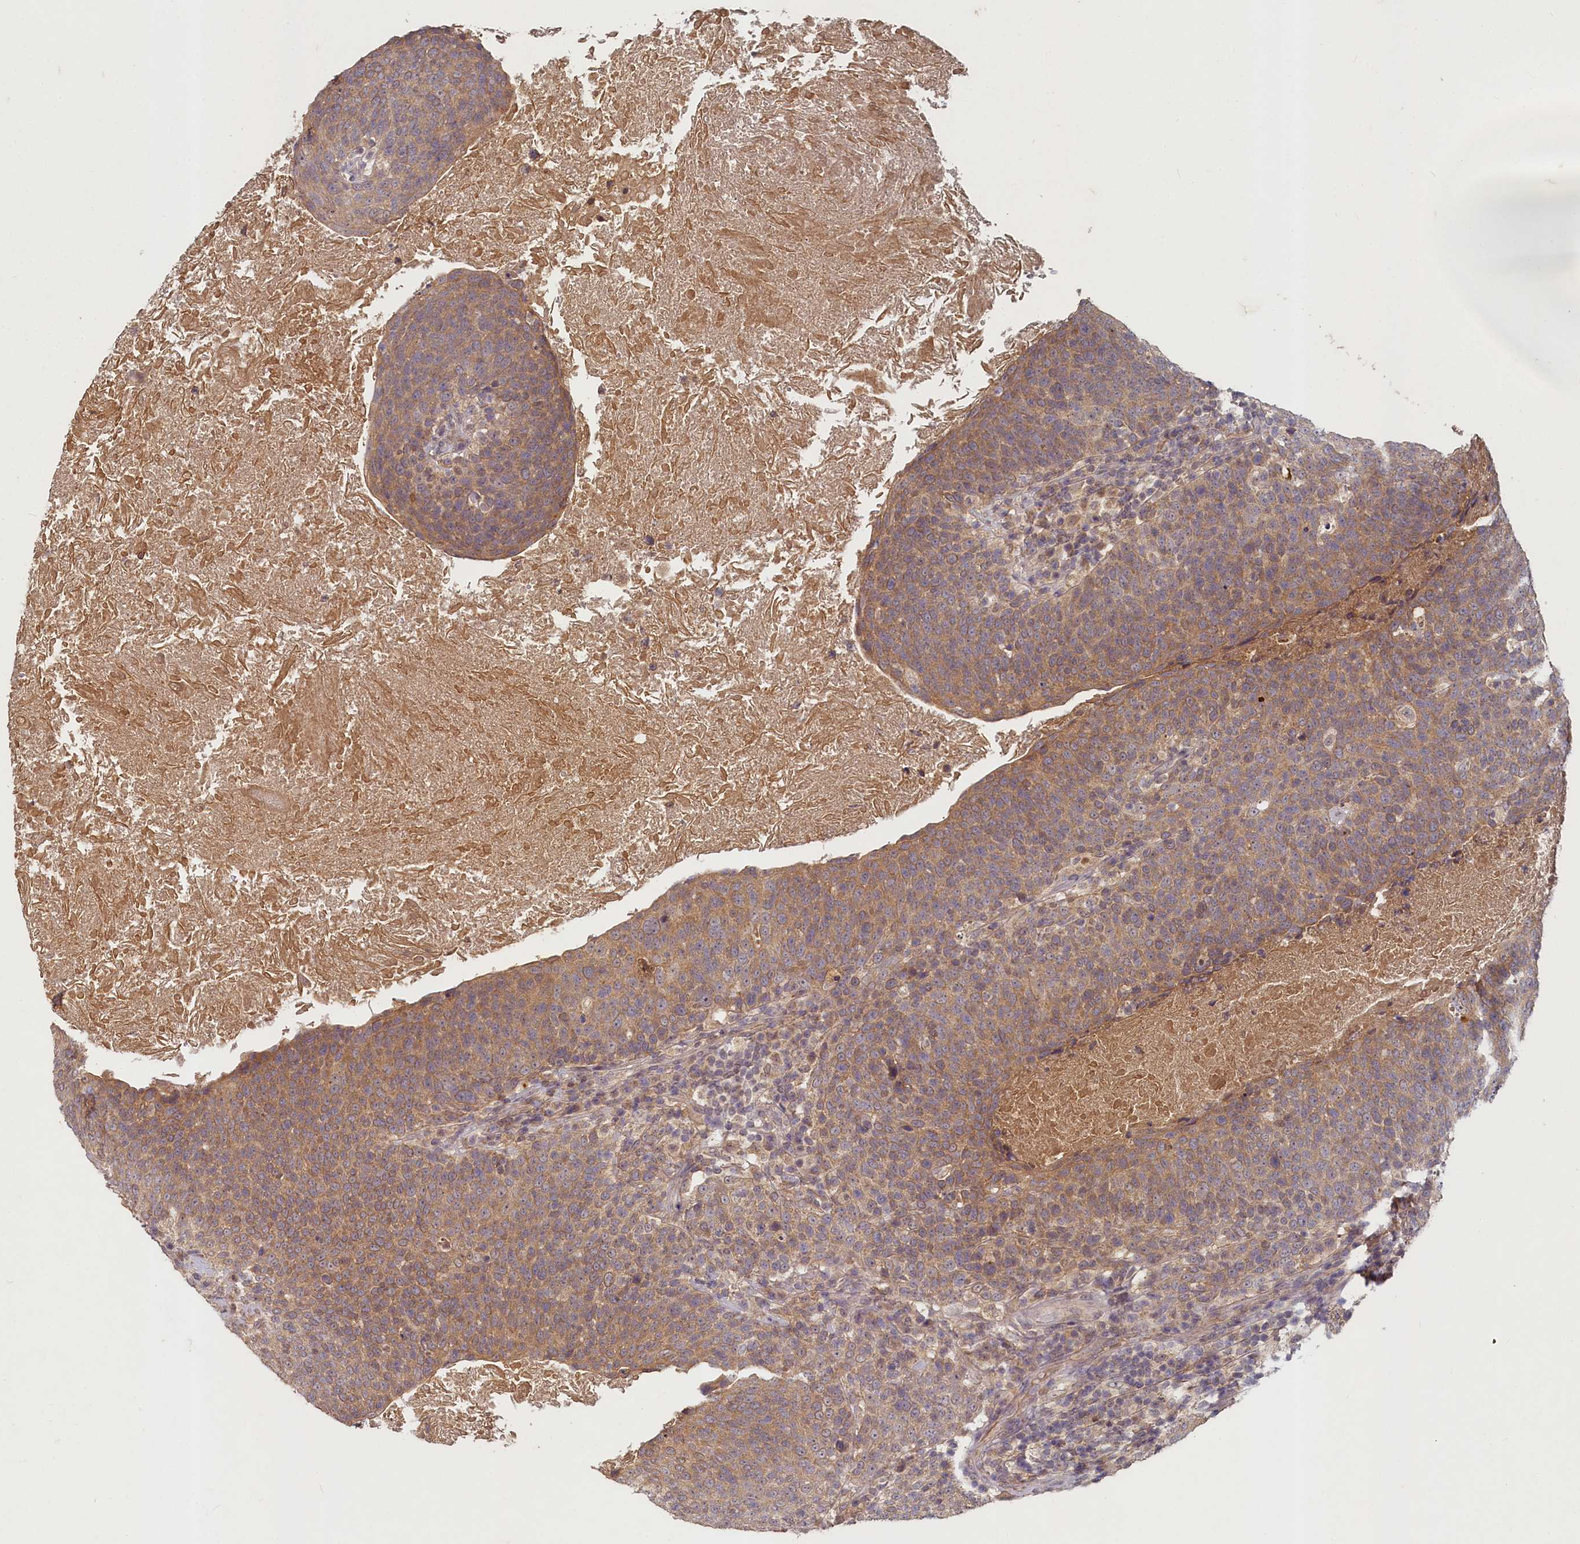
{"staining": {"intensity": "moderate", "quantity": ">75%", "location": "cytoplasmic/membranous"}, "tissue": "head and neck cancer", "cell_type": "Tumor cells", "image_type": "cancer", "snomed": [{"axis": "morphology", "description": "Squamous cell carcinoma, NOS"}, {"axis": "morphology", "description": "Squamous cell carcinoma, metastatic, NOS"}, {"axis": "topography", "description": "Lymph node"}, {"axis": "topography", "description": "Head-Neck"}], "caption": "Immunohistochemistry (IHC) photomicrograph of head and neck cancer (squamous cell carcinoma) stained for a protein (brown), which reveals medium levels of moderate cytoplasmic/membranous staining in approximately >75% of tumor cells.", "gene": "HERC3", "patient": {"sex": "male", "age": 62}}